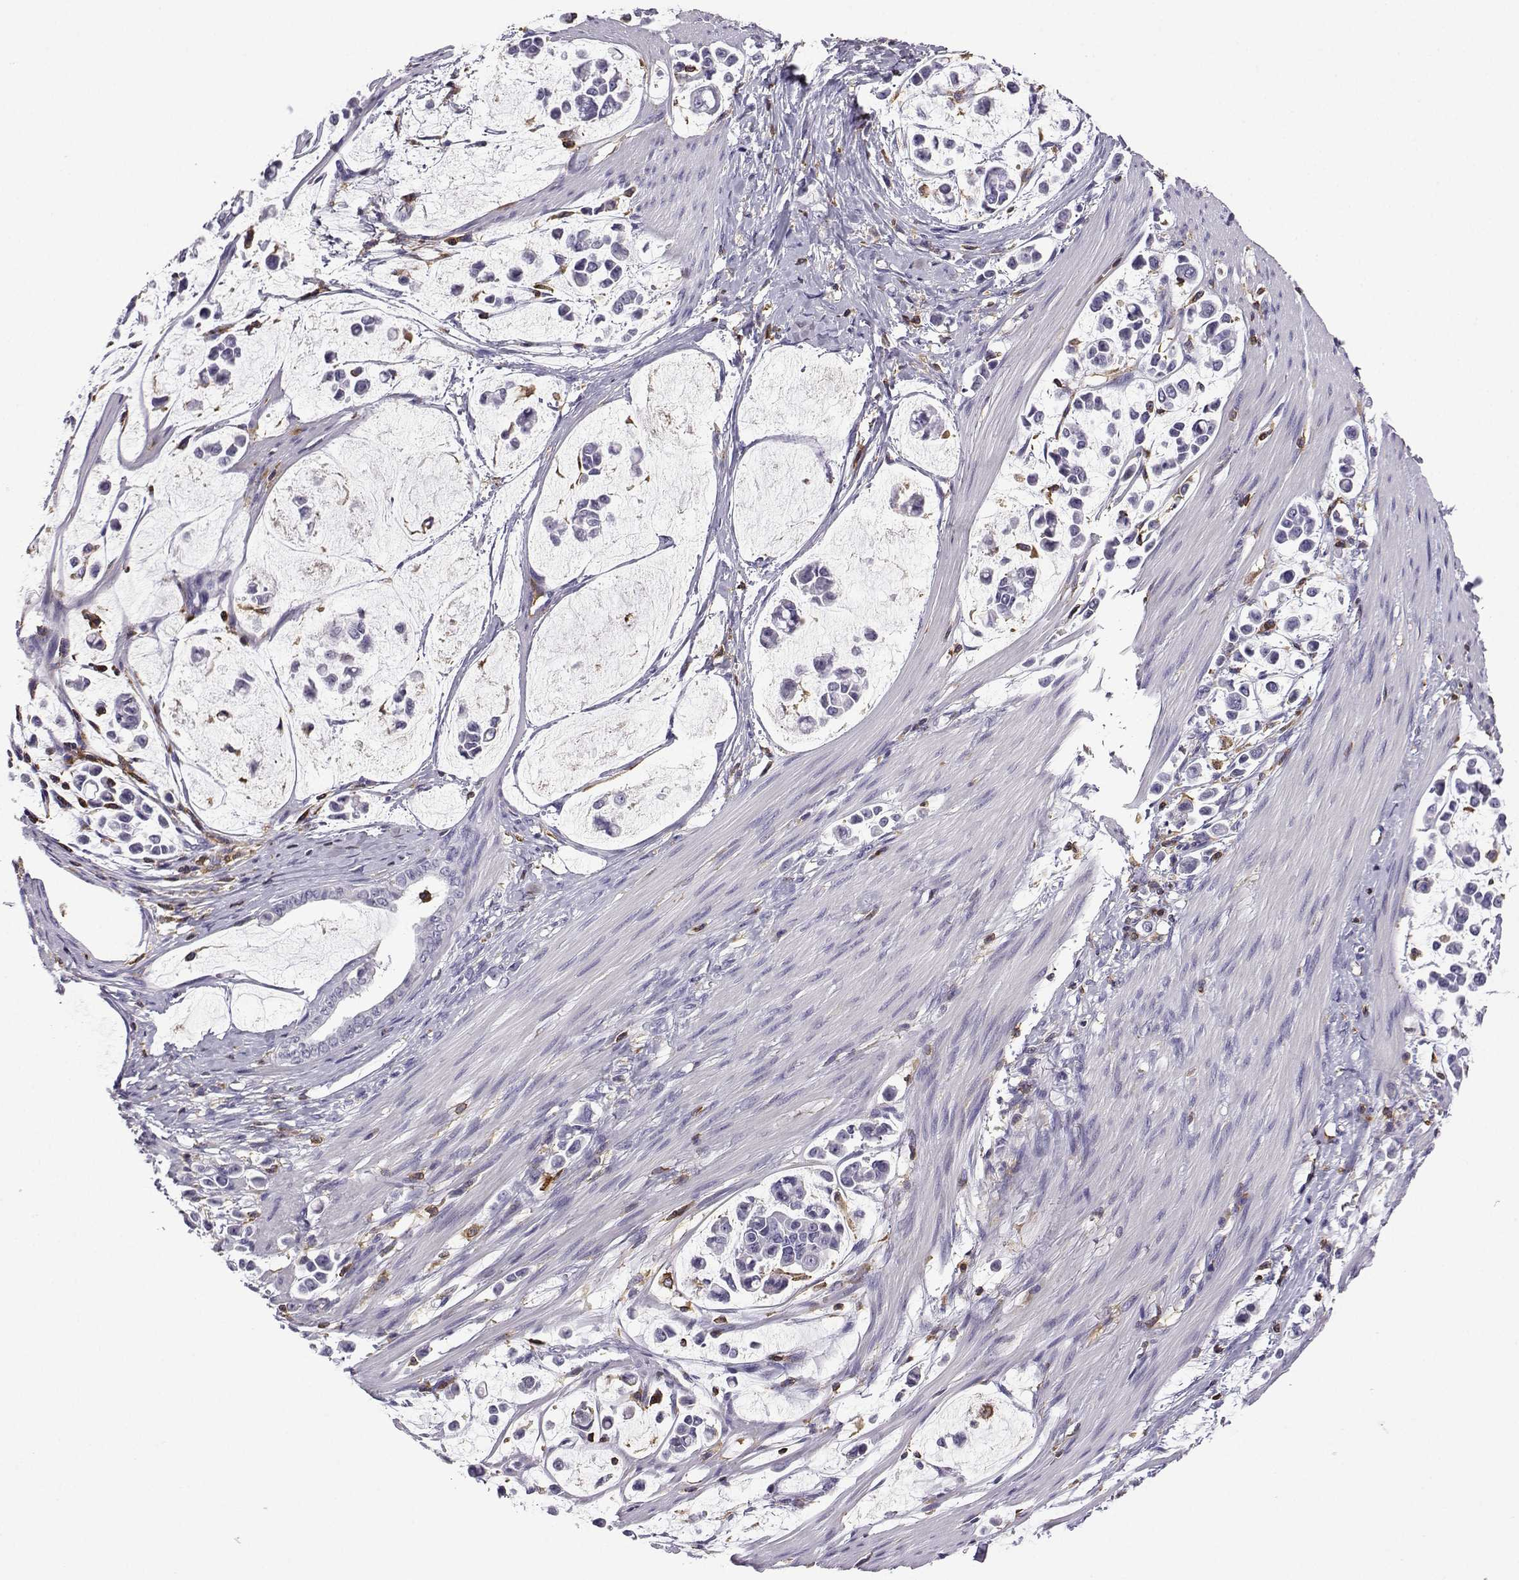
{"staining": {"intensity": "negative", "quantity": "none", "location": "none"}, "tissue": "stomach cancer", "cell_type": "Tumor cells", "image_type": "cancer", "snomed": [{"axis": "morphology", "description": "Adenocarcinoma, NOS"}, {"axis": "topography", "description": "Stomach"}], "caption": "Immunohistochemistry of adenocarcinoma (stomach) displays no staining in tumor cells.", "gene": "DOCK10", "patient": {"sex": "male", "age": 82}}